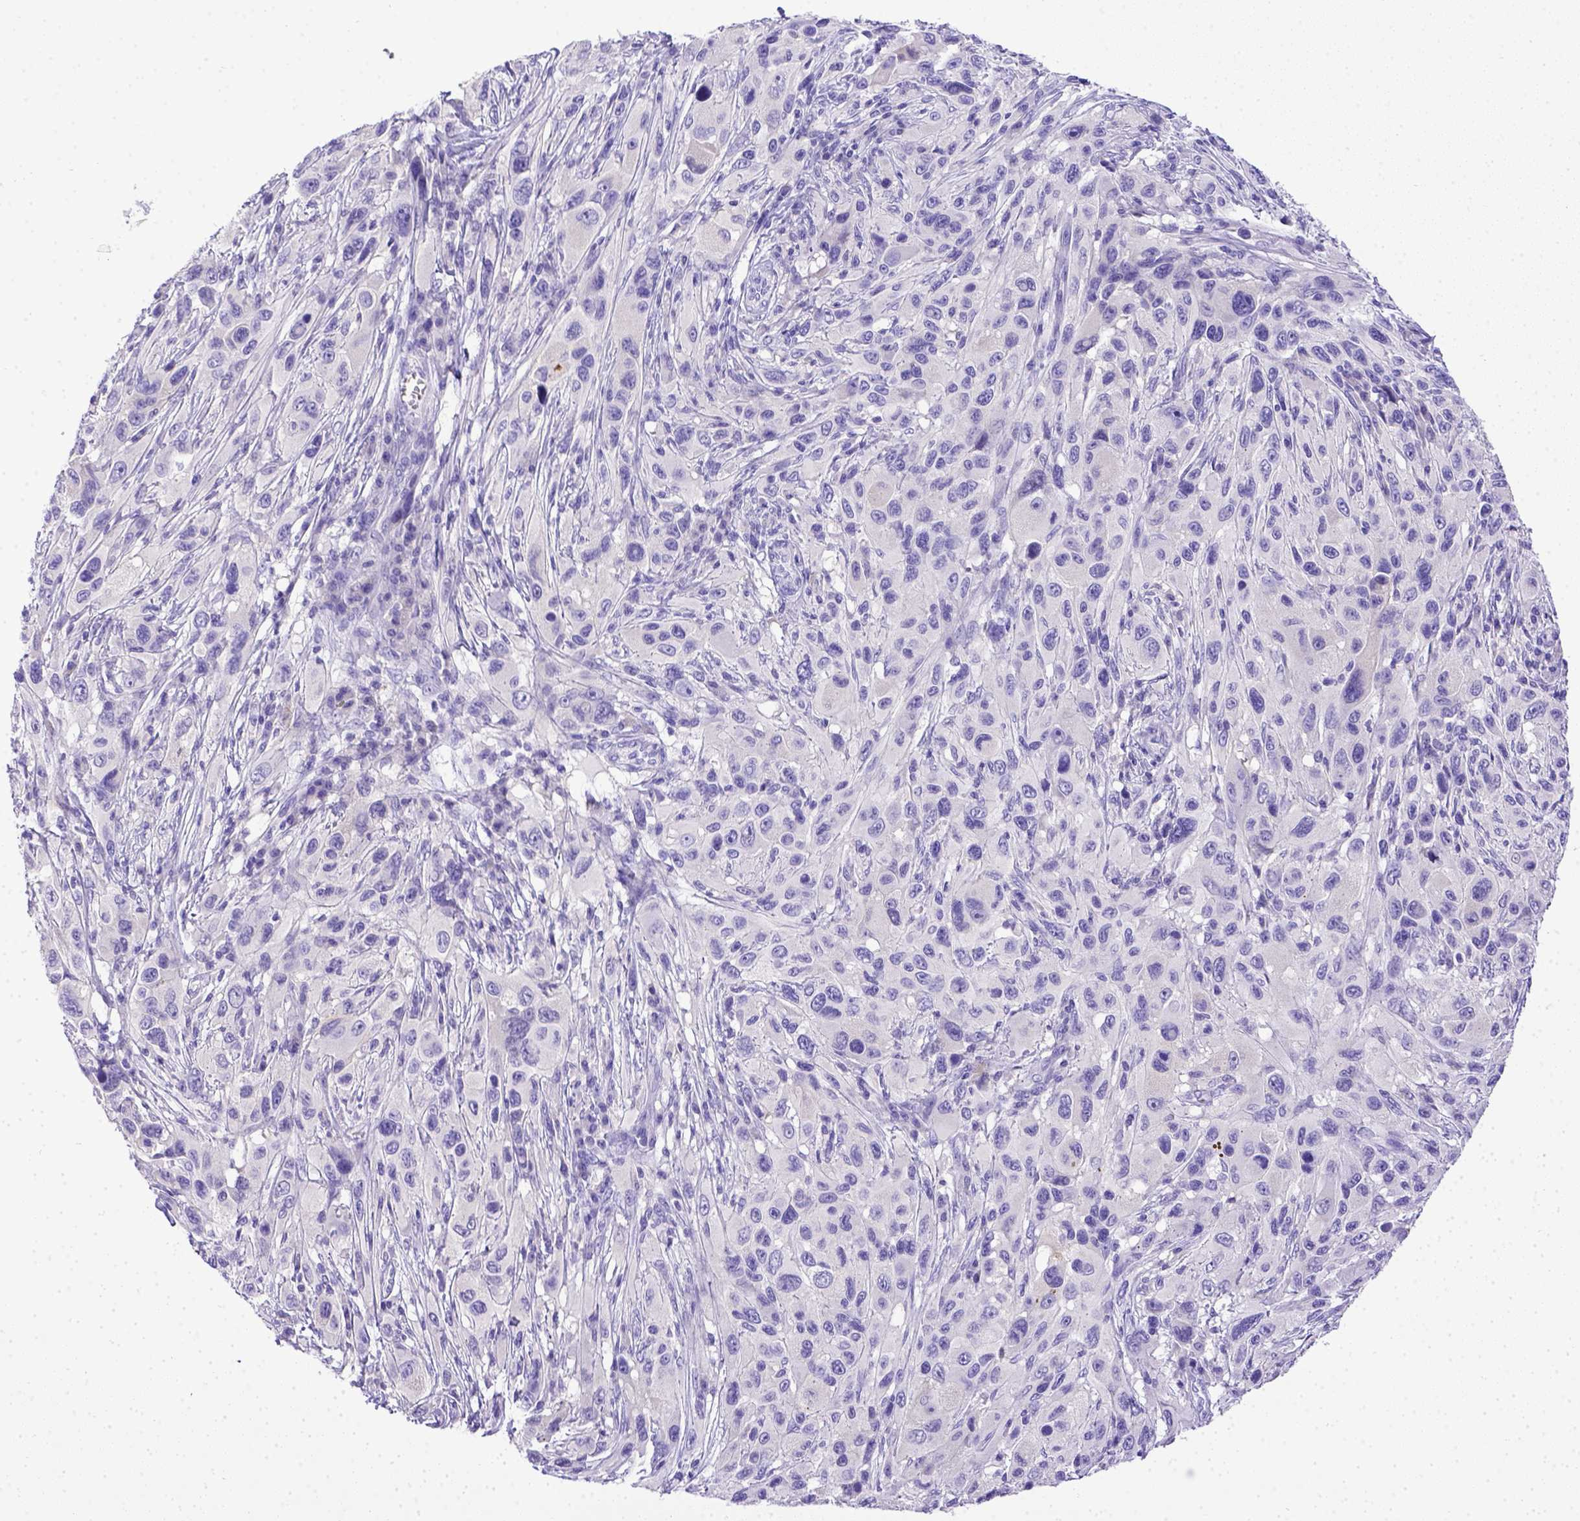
{"staining": {"intensity": "negative", "quantity": "none", "location": "none"}, "tissue": "melanoma", "cell_type": "Tumor cells", "image_type": "cancer", "snomed": [{"axis": "morphology", "description": "Malignant melanoma, NOS"}, {"axis": "topography", "description": "Skin"}], "caption": "Tumor cells are negative for brown protein staining in melanoma.", "gene": "BTN1A1", "patient": {"sex": "male", "age": 53}}